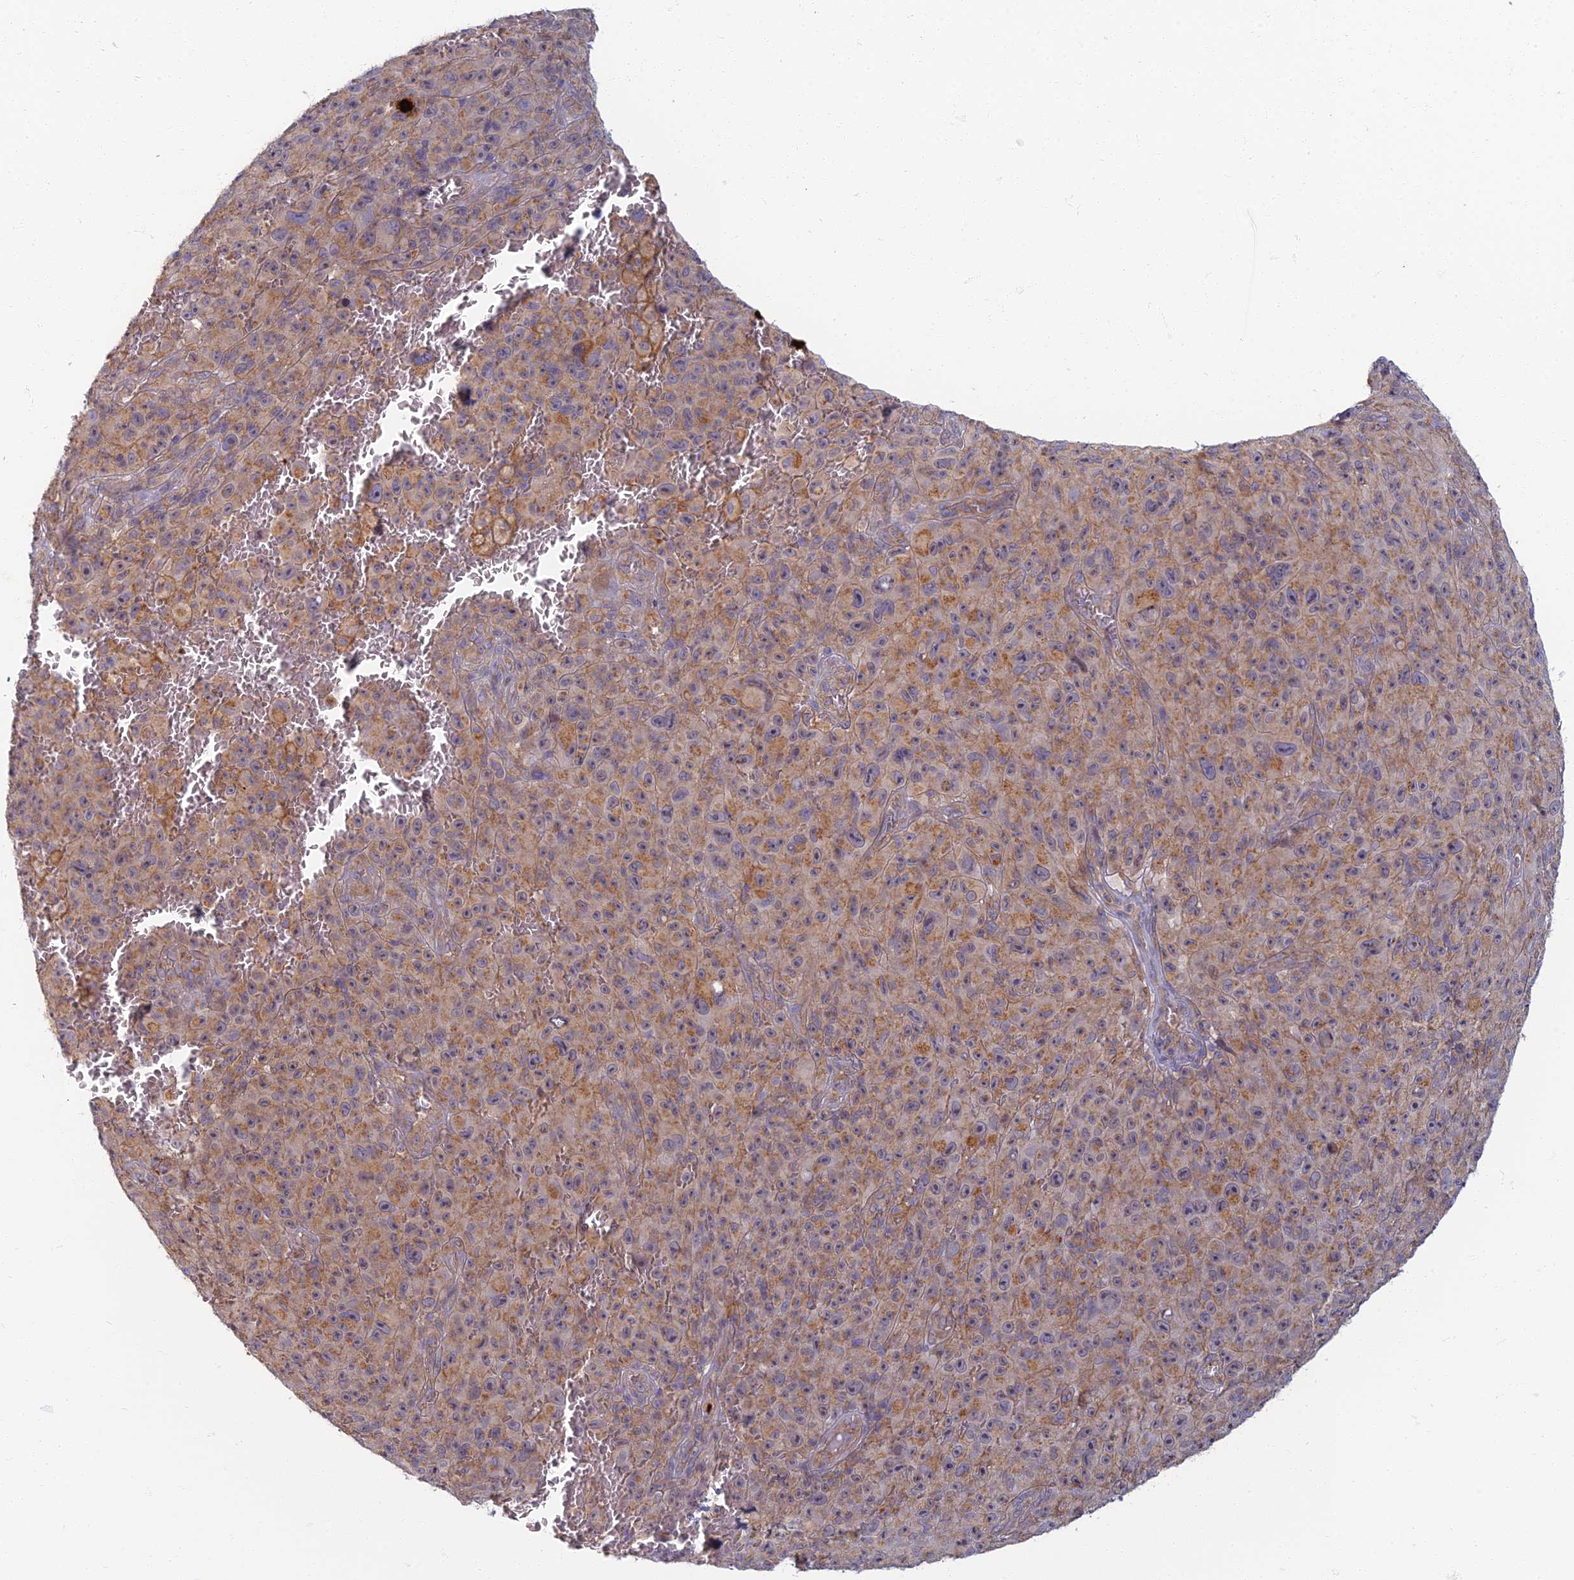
{"staining": {"intensity": "weak", "quantity": ">75%", "location": "cytoplasmic/membranous"}, "tissue": "melanoma", "cell_type": "Tumor cells", "image_type": "cancer", "snomed": [{"axis": "morphology", "description": "Malignant melanoma, NOS"}, {"axis": "topography", "description": "Skin"}], "caption": "DAB immunohistochemical staining of melanoma exhibits weak cytoplasmic/membranous protein expression in approximately >75% of tumor cells.", "gene": "PROX2", "patient": {"sex": "female", "age": 82}}